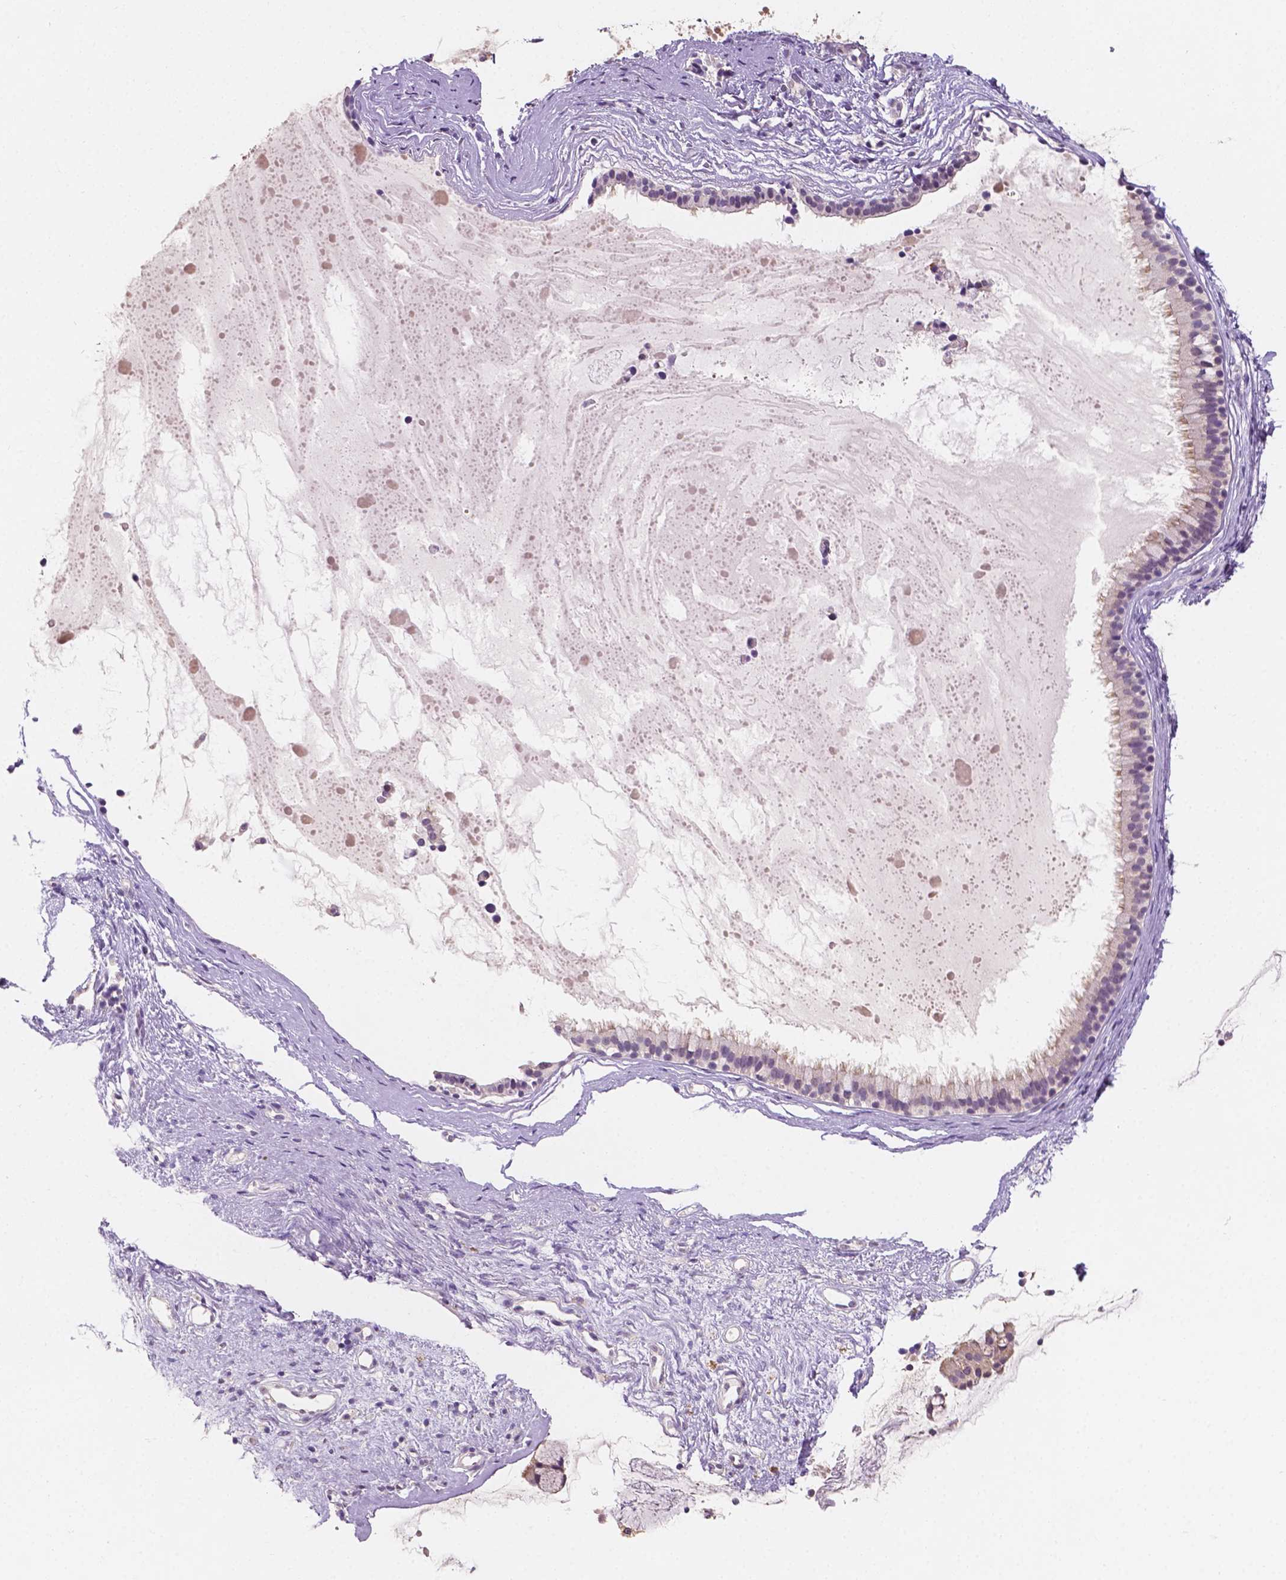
{"staining": {"intensity": "negative", "quantity": "none", "location": "none"}, "tissue": "nasopharynx", "cell_type": "Respiratory epithelial cells", "image_type": "normal", "snomed": [{"axis": "morphology", "description": "Normal tissue, NOS"}, {"axis": "topography", "description": "Nasopharynx"}], "caption": "A histopathology image of nasopharynx stained for a protein exhibits no brown staining in respiratory epithelial cells. (Immunohistochemistry, brightfield microscopy, high magnification).", "gene": "SIRT2", "patient": {"sex": "male", "age": 77}}